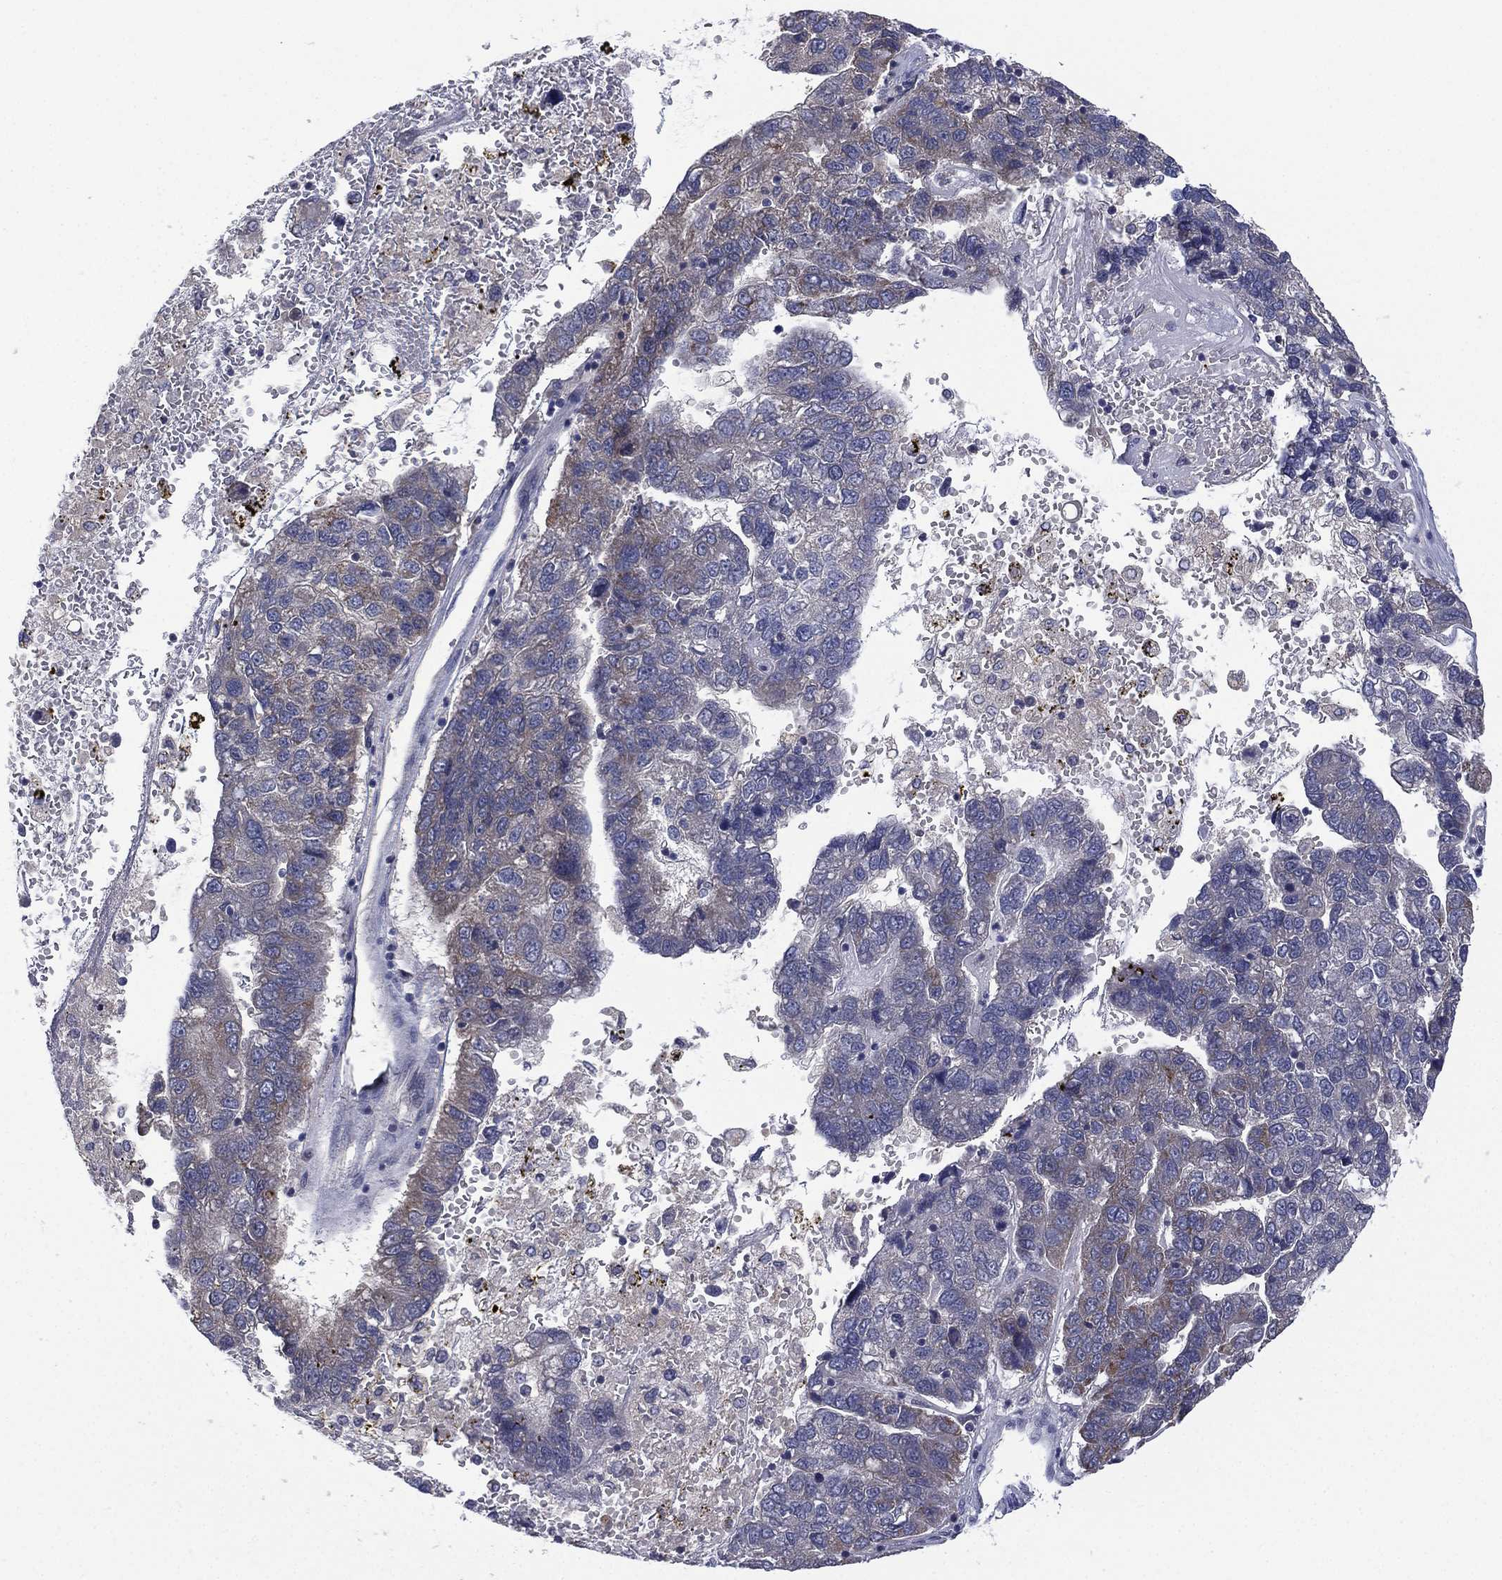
{"staining": {"intensity": "weak", "quantity": "<25%", "location": "cytoplasmic/membranous"}, "tissue": "pancreatic cancer", "cell_type": "Tumor cells", "image_type": "cancer", "snomed": [{"axis": "morphology", "description": "Adenocarcinoma, NOS"}, {"axis": "topography", "description": "Pancreas"}], "caption": "Histopathology image shows no significant protein expression in tumor cells of pancreatic cancer.", "gene": "MPP7", "patient": {"sex": "female", "age": 61}}